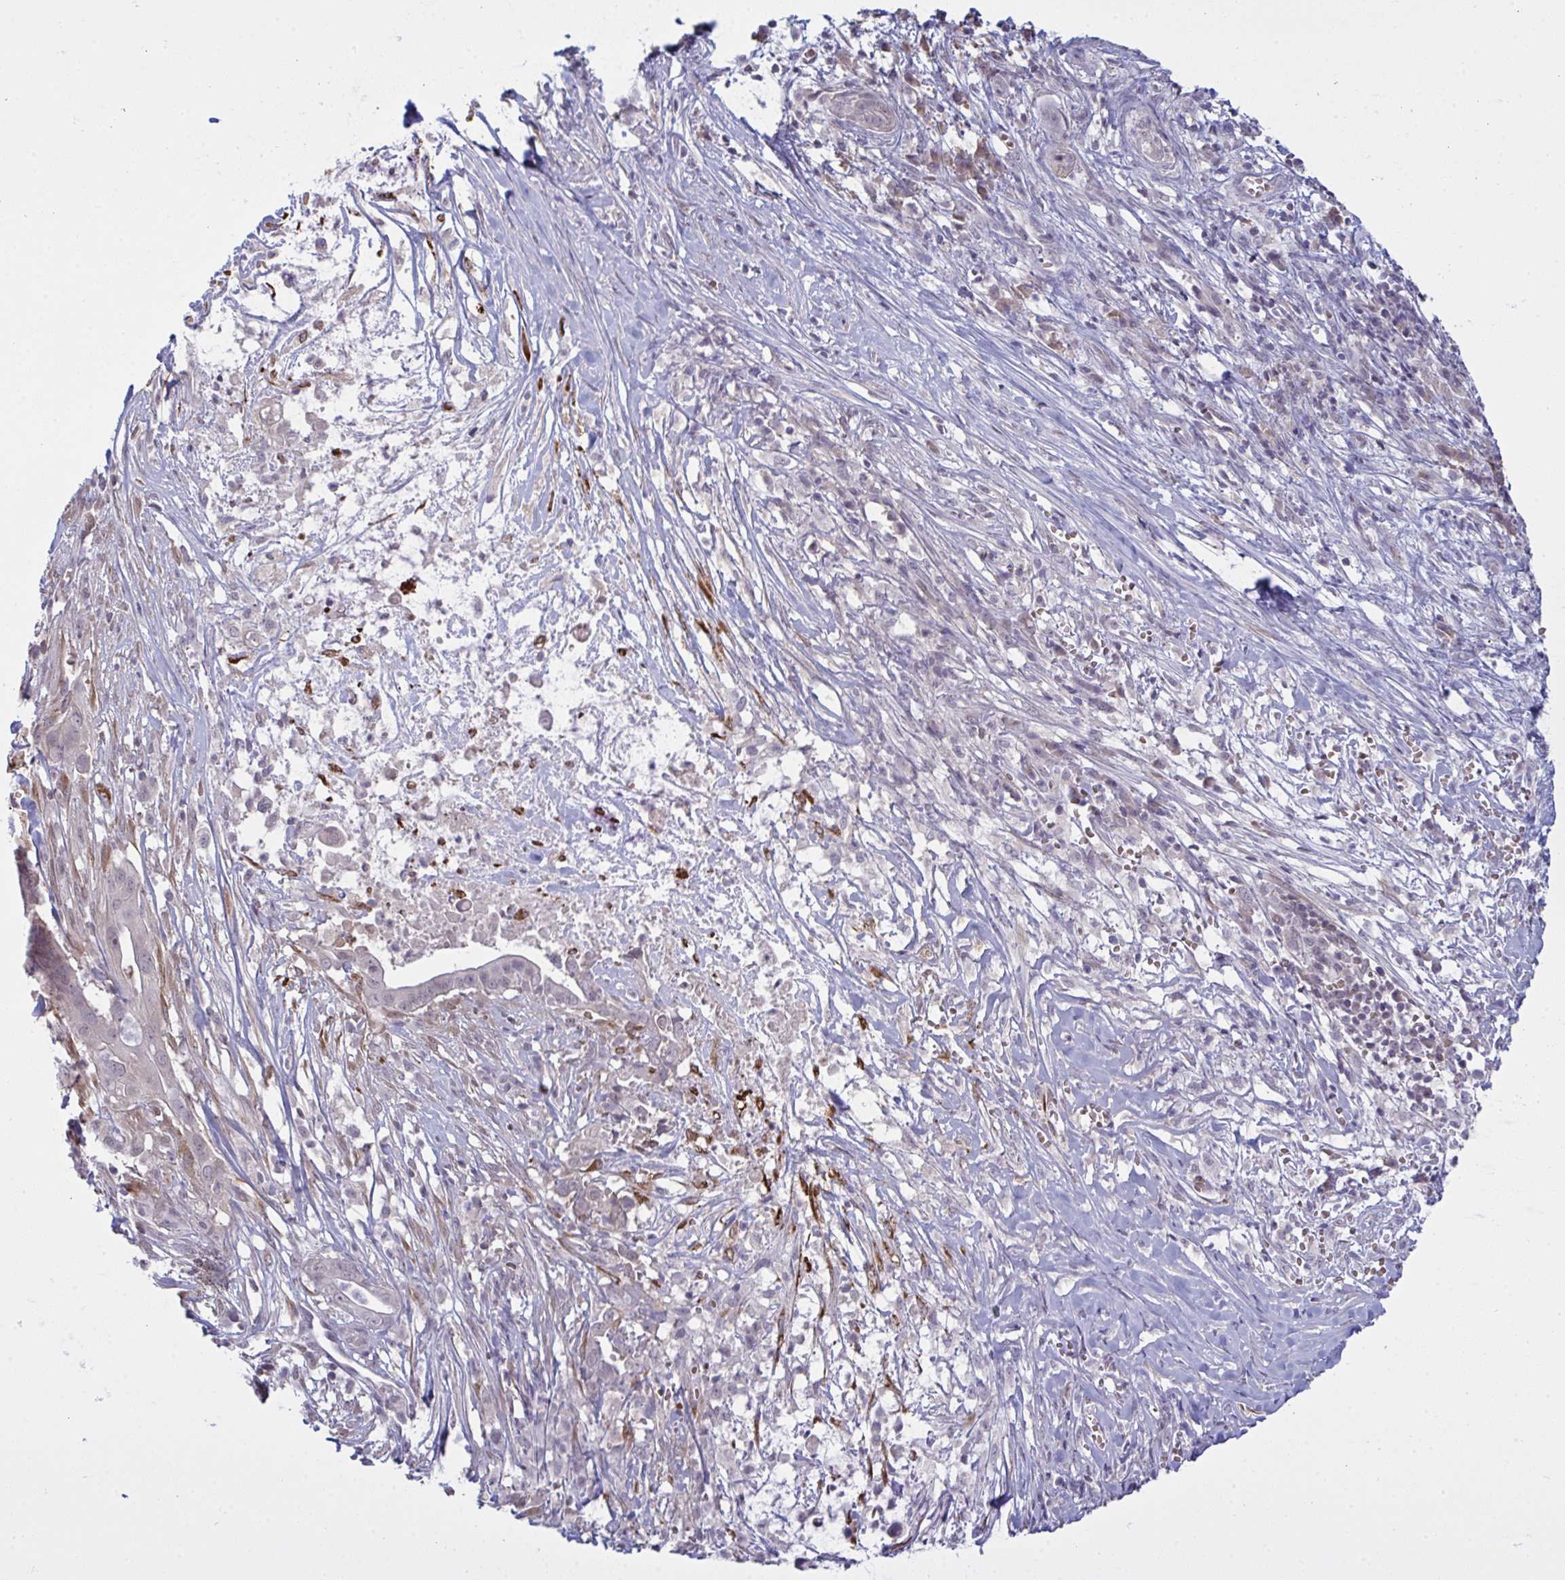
{"staining": {"intensity": "negative", "quantity": "none", "location": "none"}, "tissue": "pancreatic cancer", "cell_type": "Tumor cells", "image_type": "cancer", "snomed": [{"axis": "morphology", "description": "Adenocarcinoma, NOS"}, {"axis": "topography", "description": "Pancreas"}], "caption": "Pancreatic adenocarcinoma stained for a protein using immunohistochemistry reveals no positivity tumor cells.", "gene": "ZNF784", "patient": {"sex": "male", "age": 61}}